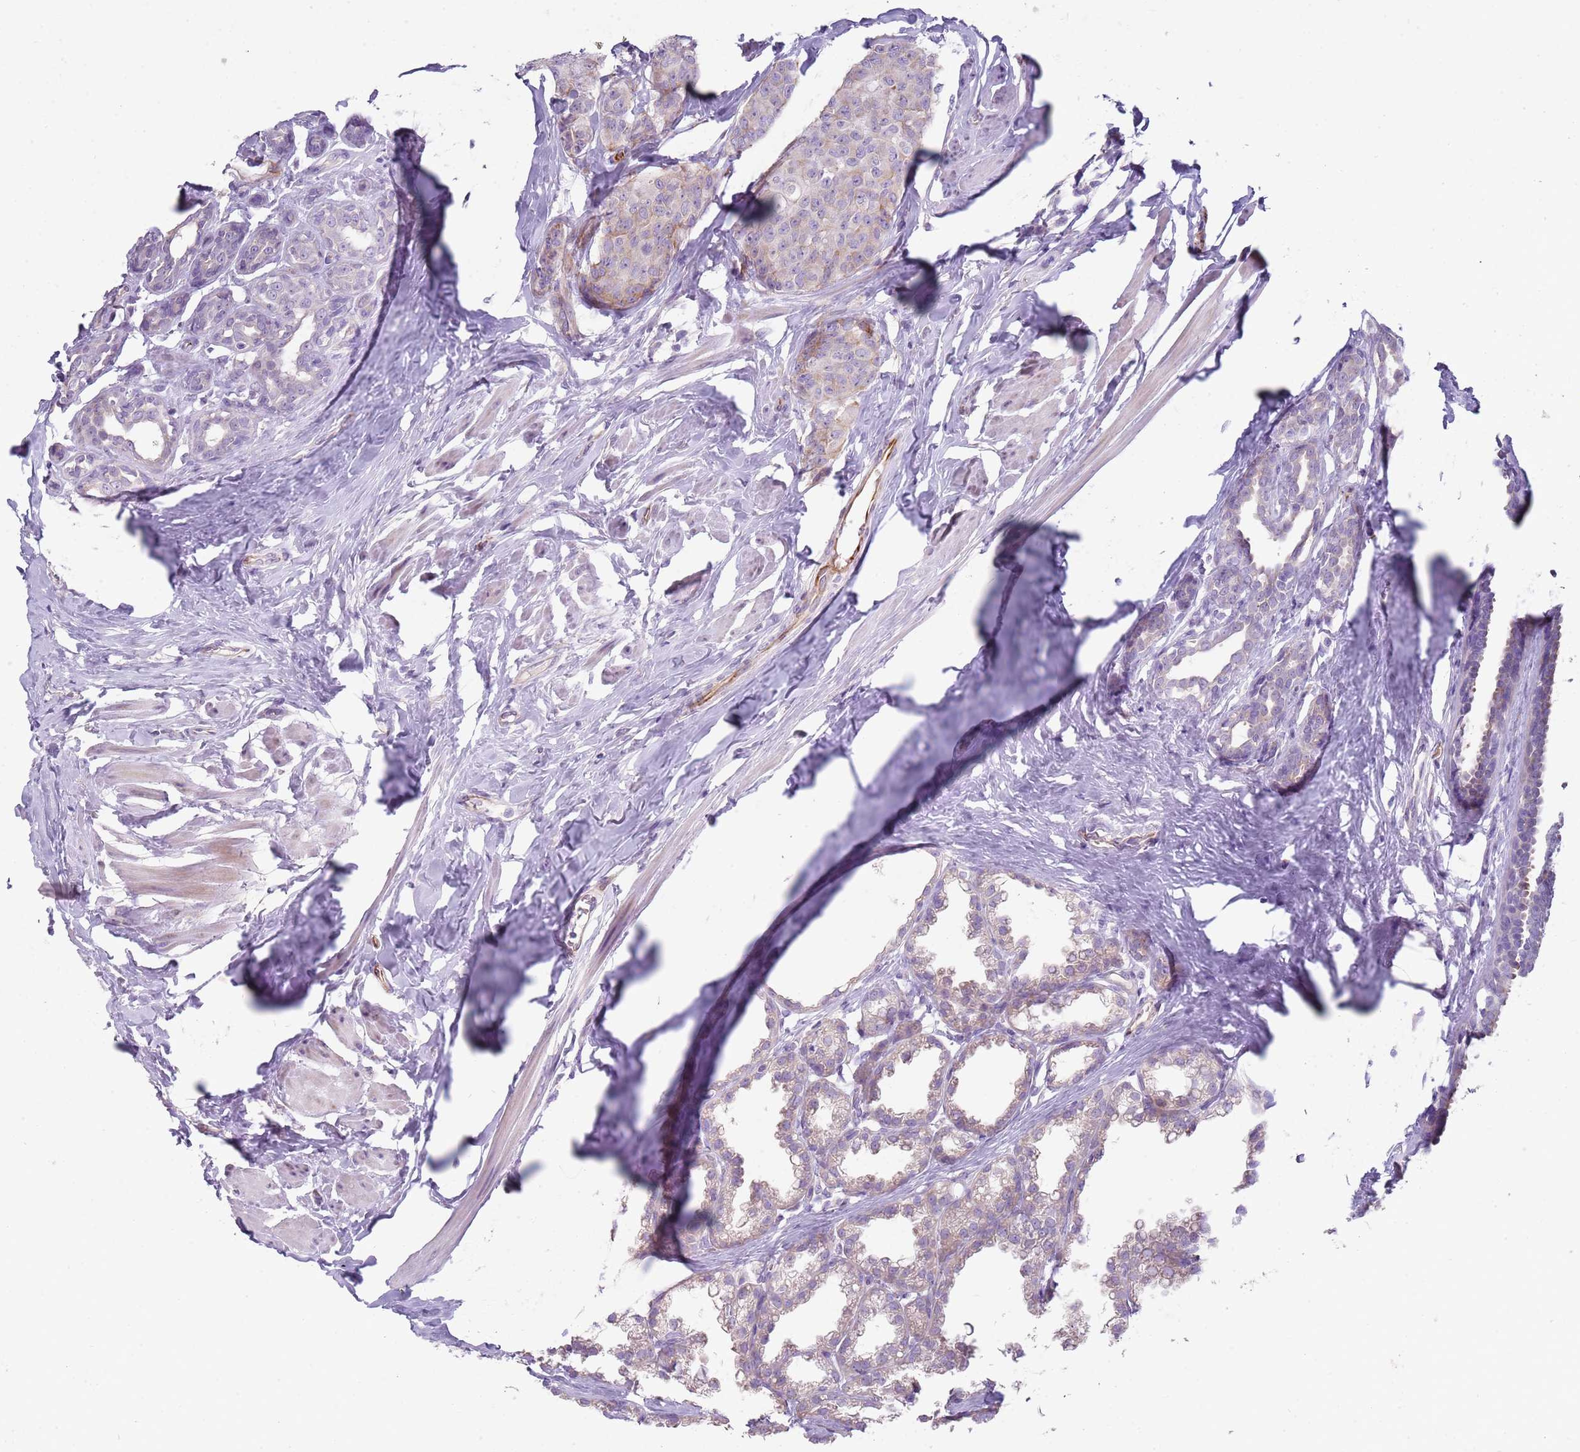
{"staining": {"intensity": "weak", "quantity": "<25%", "location": "cytoplasmic/membranous"}, "tissue": "breast cancer", "cell_type": "Tumor cells", "image_type": "cancer", "snomed": [{"axis": "morphology", "description": "Duct carcinoma"}, {"axis": "topography", "description": "Breast"}], "caption": "IHC micrograph of neoplastic tissue: human breast cancer stained with DAB displays no significant protein expression in tumor cells.", "gene": "ZNF583", "patient": {"sex": "female", "age": 40}}